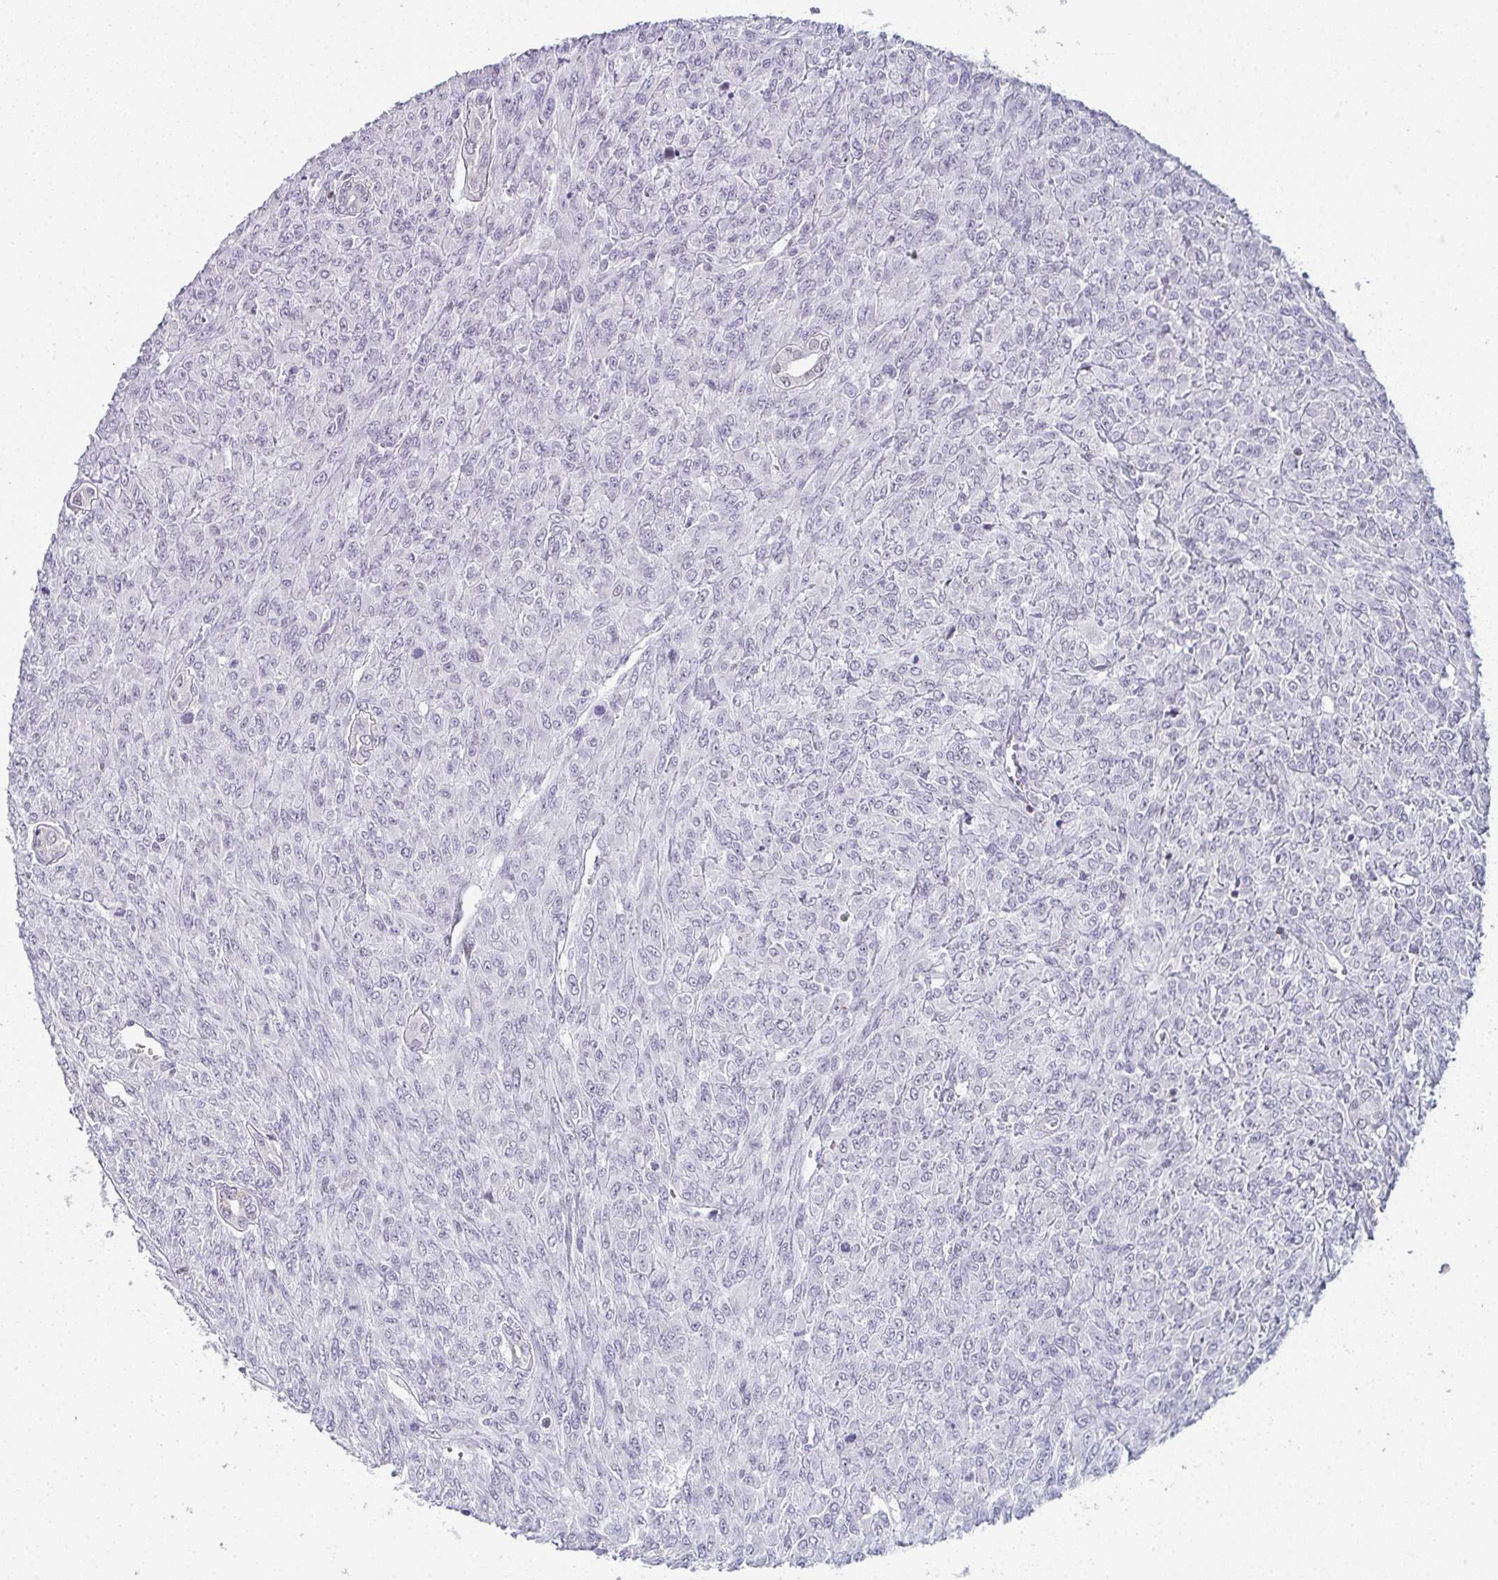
{"staining": {"intensity": "negative", "quantity": "none", "location": "none"}, "tissue": "renal cancer", "cell_type": "Tumor cells", "image_type": "cancer", "snomed": [{"axis": "morphology", "description": "Adenocarcinoma, NOS"}, {"axis": "topography", "description": "Kidney"}], "caption": "This image is of renal cancer (adenocarcinoma) stained with immunohistochemistry to label a protein in brown with the nuclei are counter-stained blue. There is no staining in tumor cells.", "gene": "PYCR3", "patient": {"sex": "male", "age": 58}}